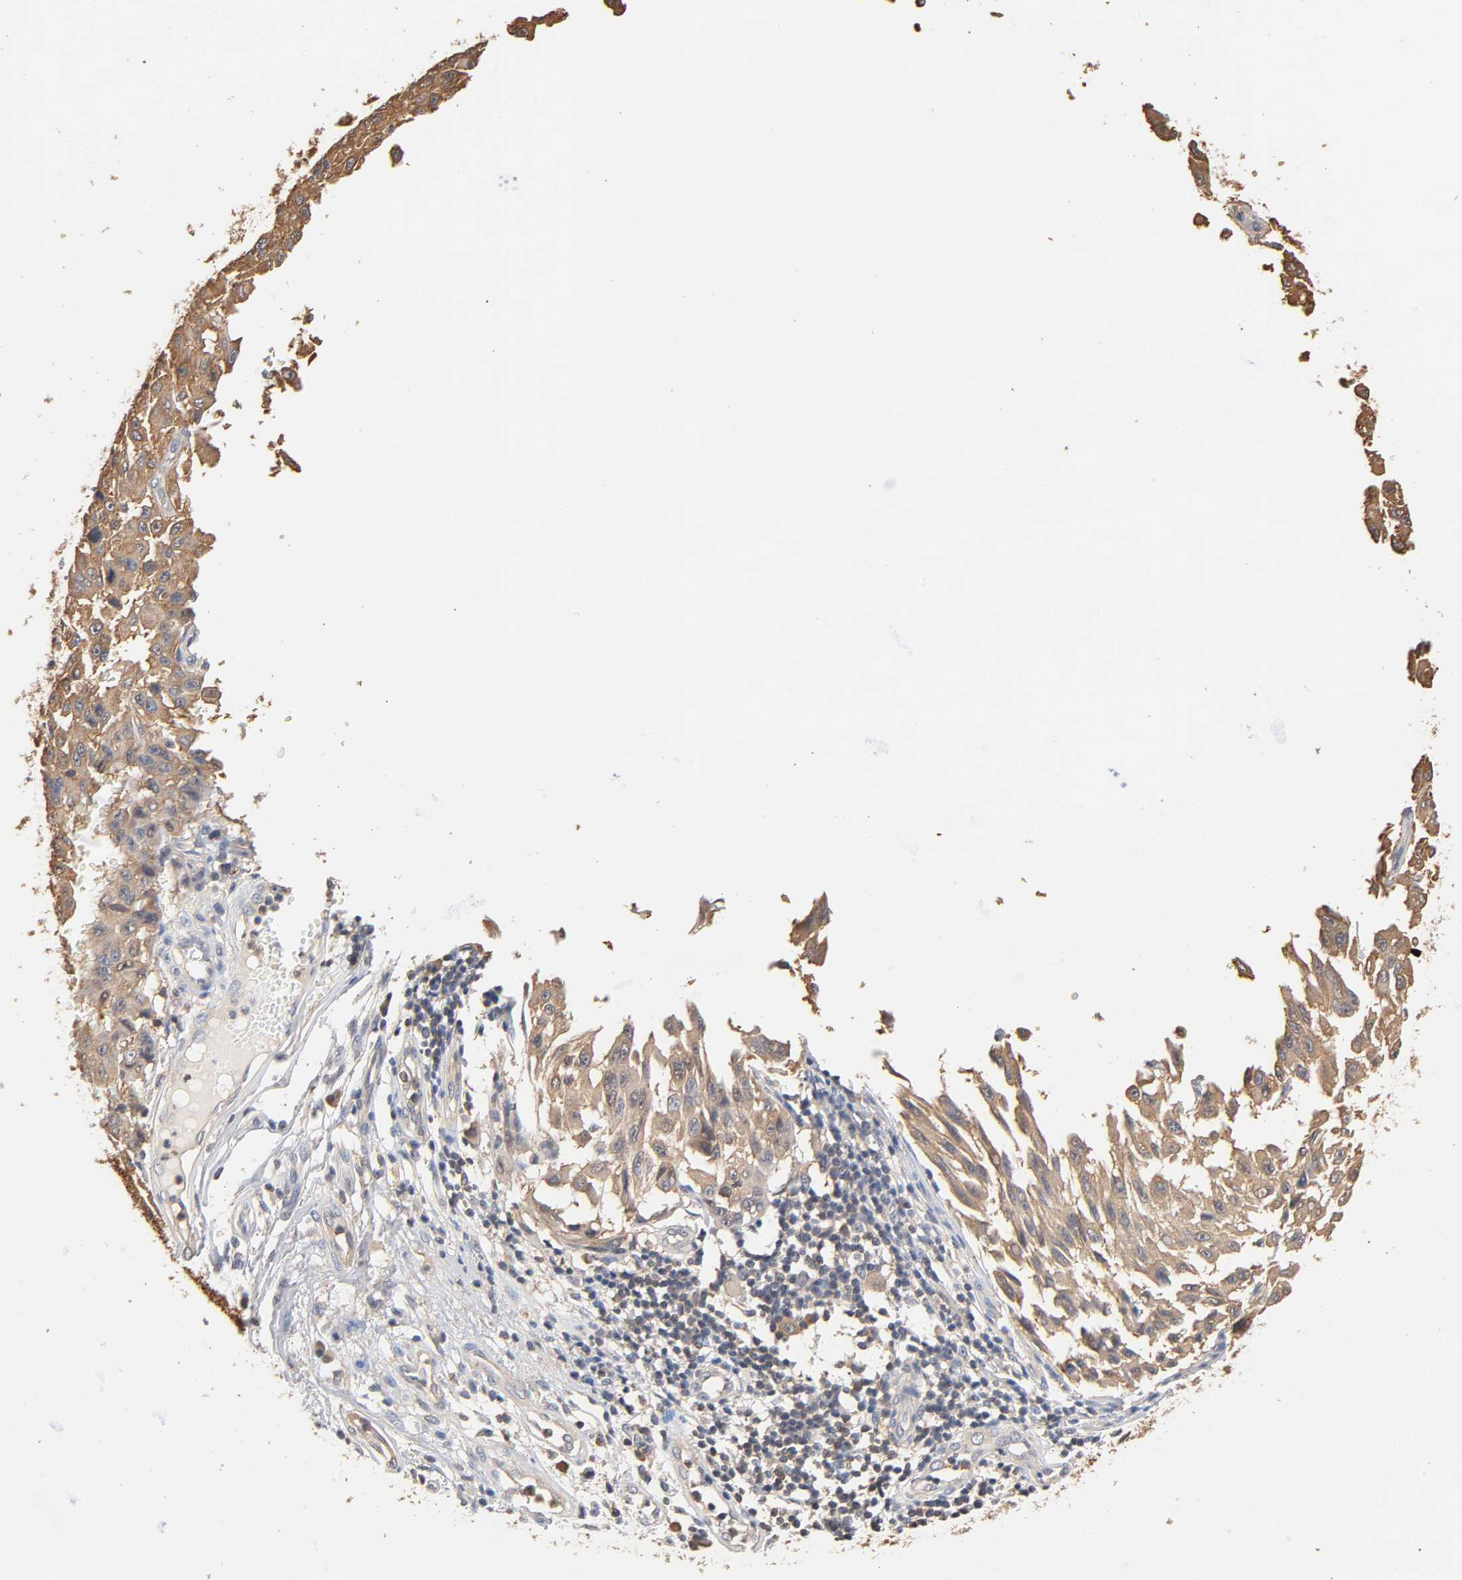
{"staining": {"intensity": "weak", "quantity": ">75%", "location": "cytoplasmic/membranous"}, "tissue": "melanoma", "cell_type": "Tumor cells", "image_type": "cancer", "snomed": [{"axis": "morphology", "description": "Malignant melanoma, NOS"}, {"axis": "topography", "description": "Skin"}], "caption": "Protein staining of melanoma tissue exhibits weak cytoplasmic/membranous positivity in about >75% of tumor cells.", "gene": "ALDOA", "patient": {"sex": "male", "age": 30}}